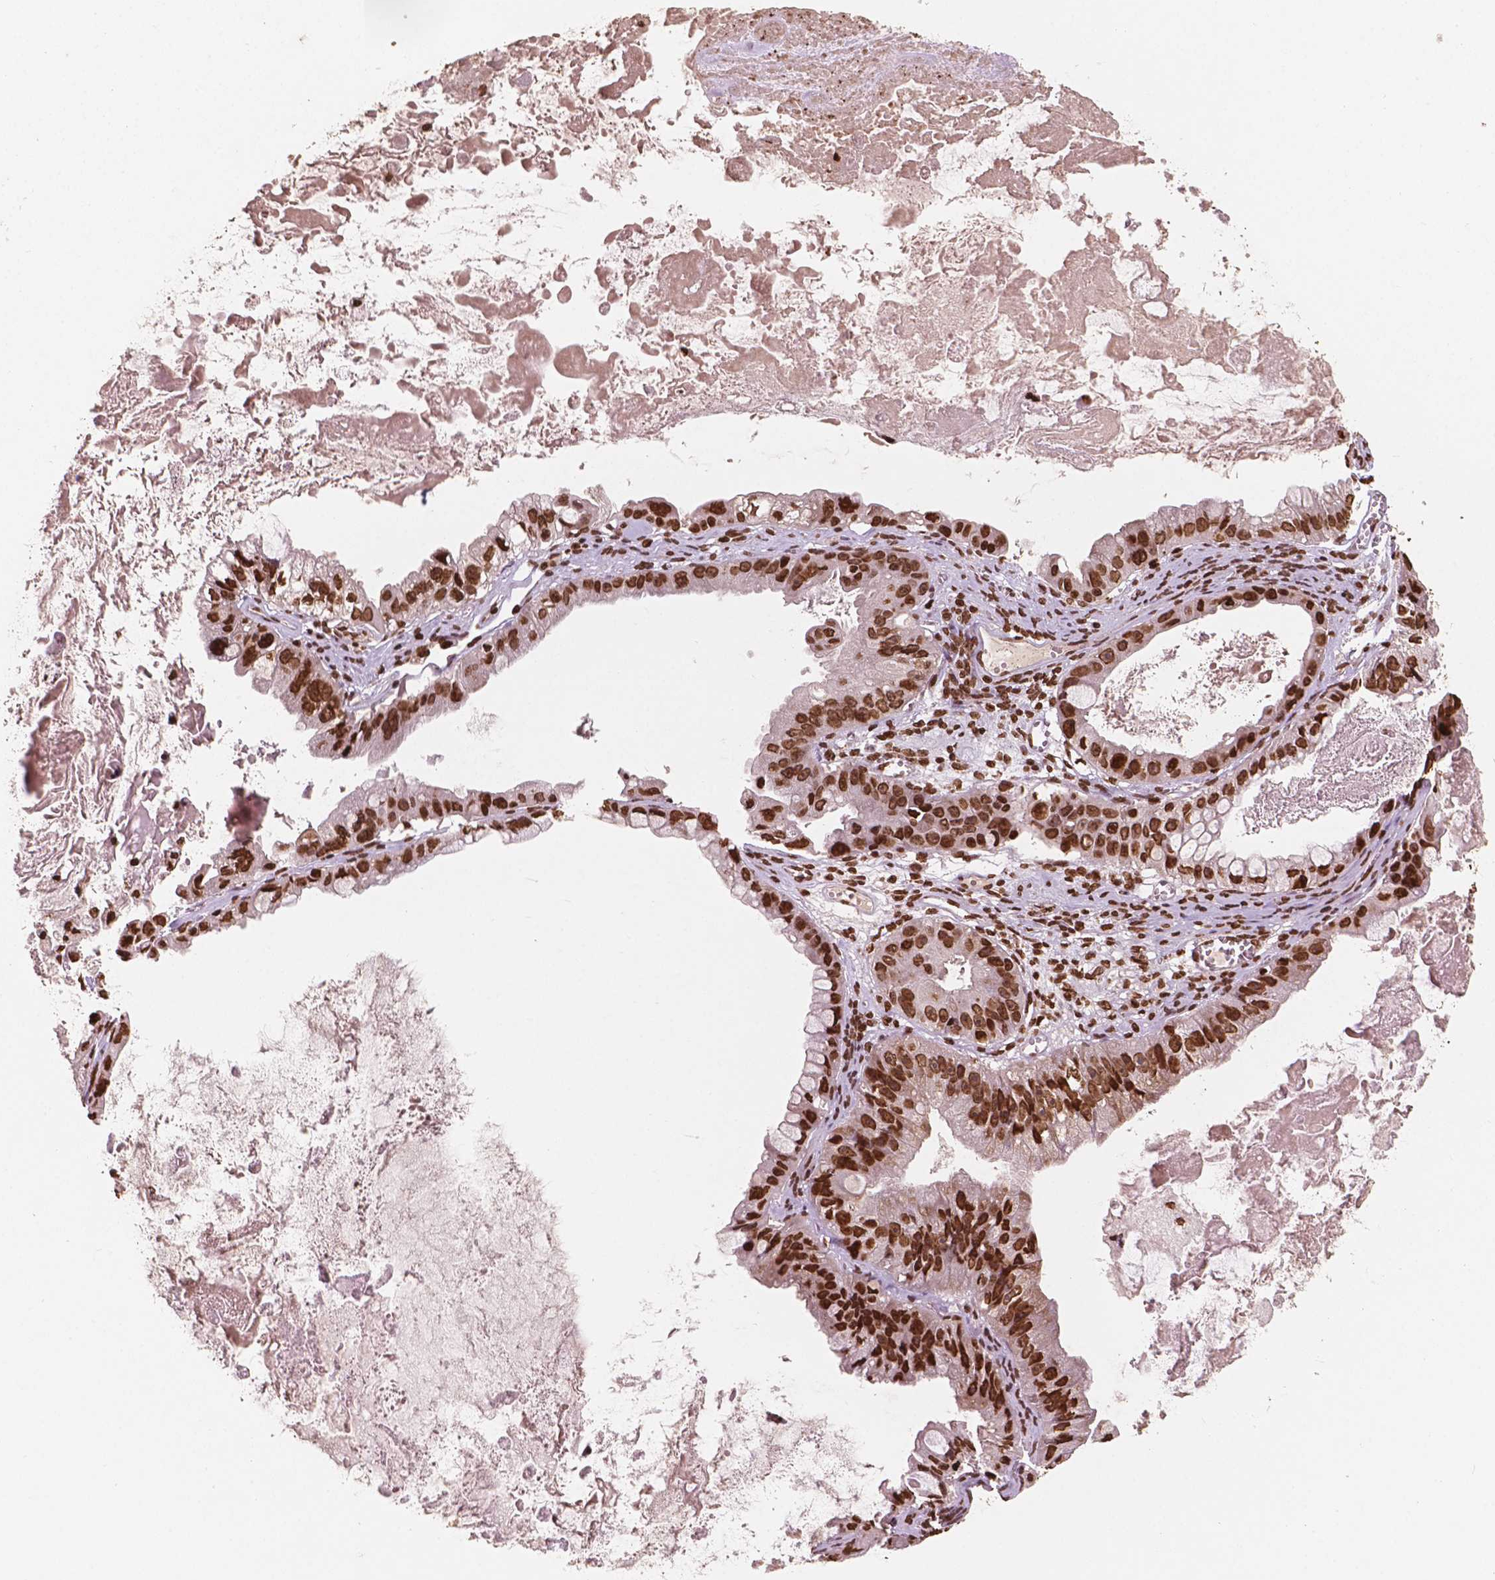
{"staining": {"intensity": "strong", "quantity": ">75%", "location": "nuclear"}, "tissue": "ovarian cancer", "cell_type": "Tumor cells", "image_type": "cancer", "snomed": [{"axis": "morphology", "description": "Cystadenocarcinoma, mucinous, NOS"}, {"axis": "topography", "description": "Ovary"}], "caption": "The immunohistochemical stain labels strong nuclear expression in tumor cells of ovarian cancer tissue. Ihc stains the protein in brown and the nuclei are stained blue.", "gene": "H3C7", "patient": {"sex": "female", "age": 61}}